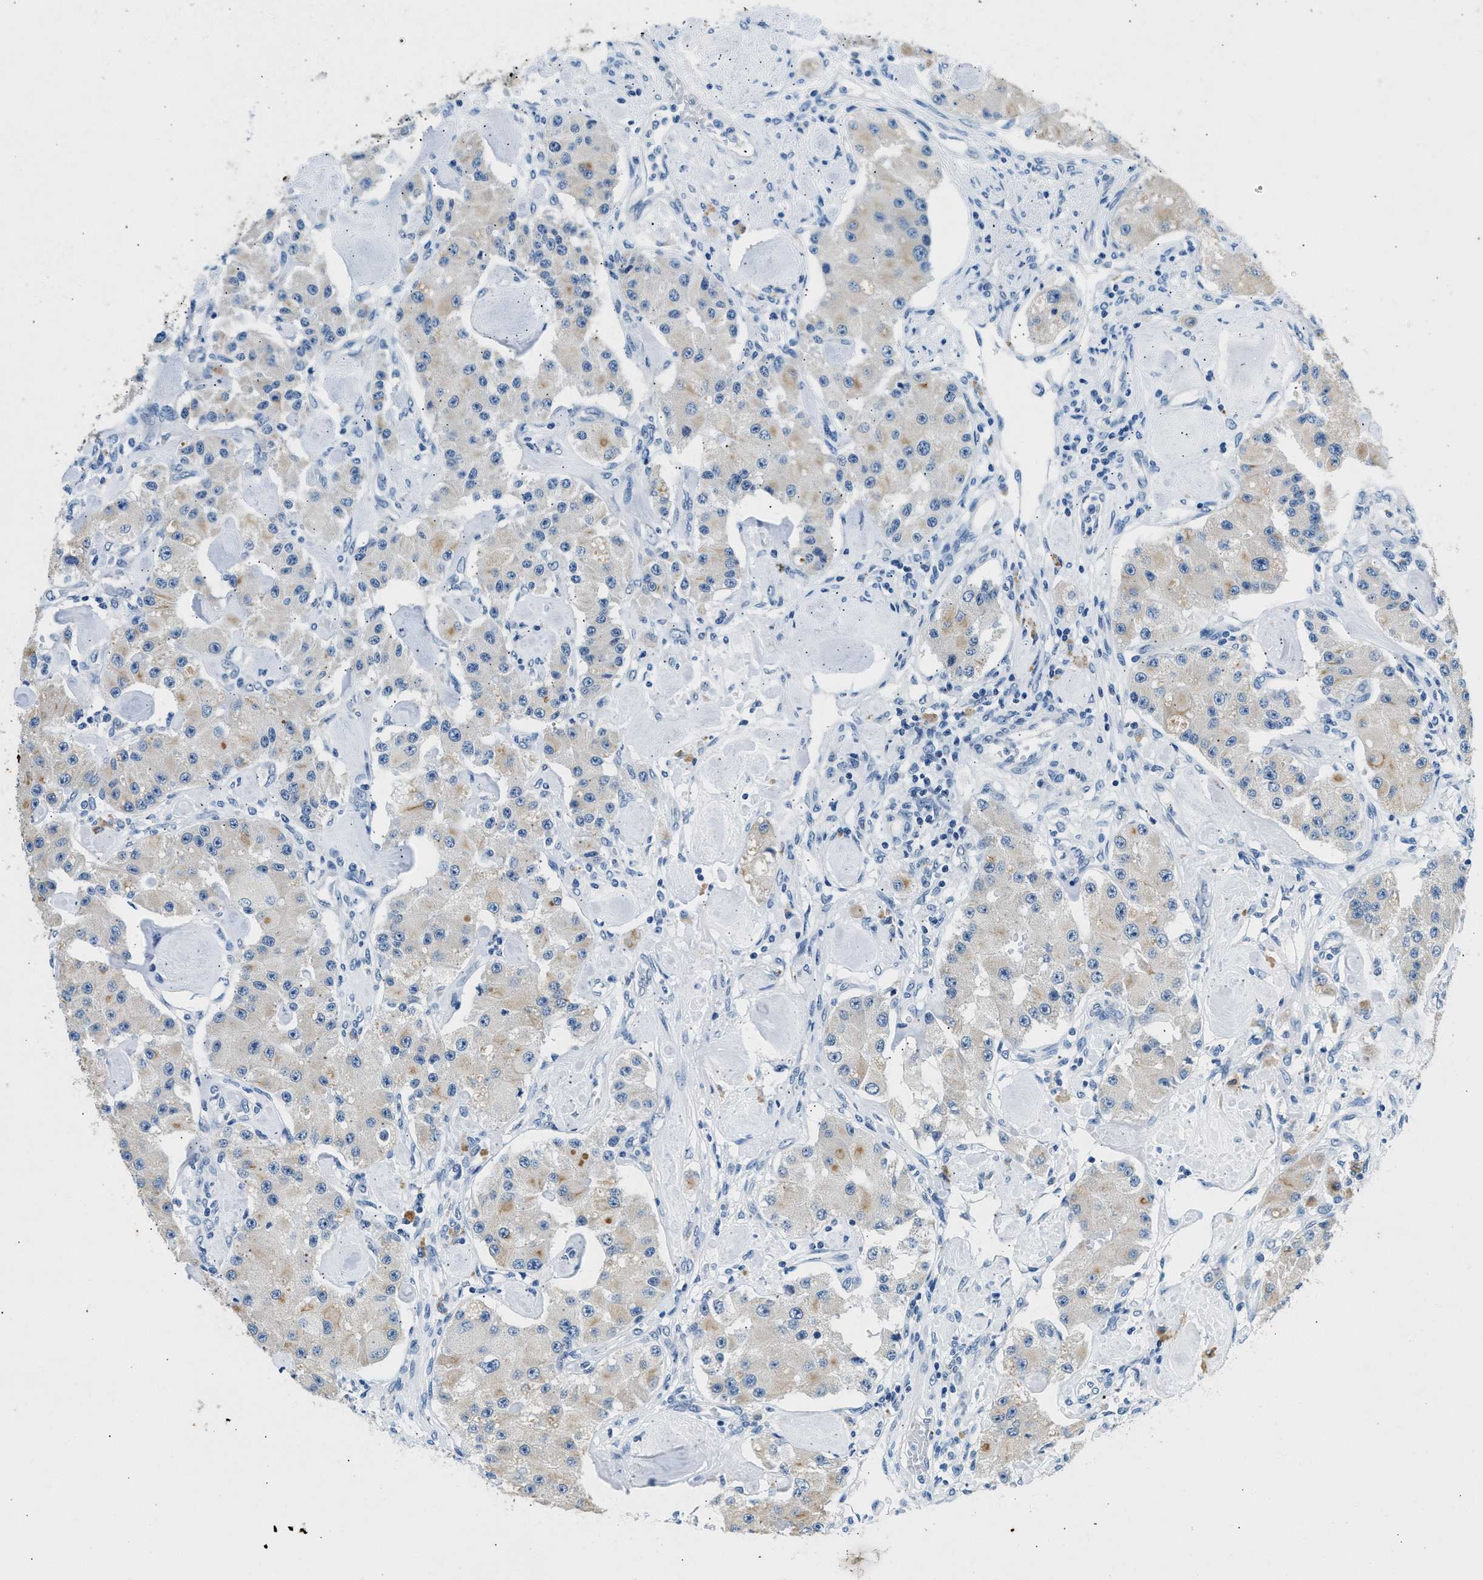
{"staining": {"intensity": "weak", "quantity": "25%-75%", "location": "cytoplasmic/membranous"}, "tissue": "carcinoid", "cell_type": "Tumor cells", "image_type": "cancer", "snomed": [{"axis": "morphology", "description": "Carcinoid, malignant, NOS"}, {"axis": "topography", "description": "Pancreas"}], "caption": "Carcinoid tissue reveals weak cytoplasmic/membranous staining in about 25%-75% of tumor cells, visualized by immunohistochemistry.", "gene": "CFAP20", "patient": {"sex": "male", "age": 41}}